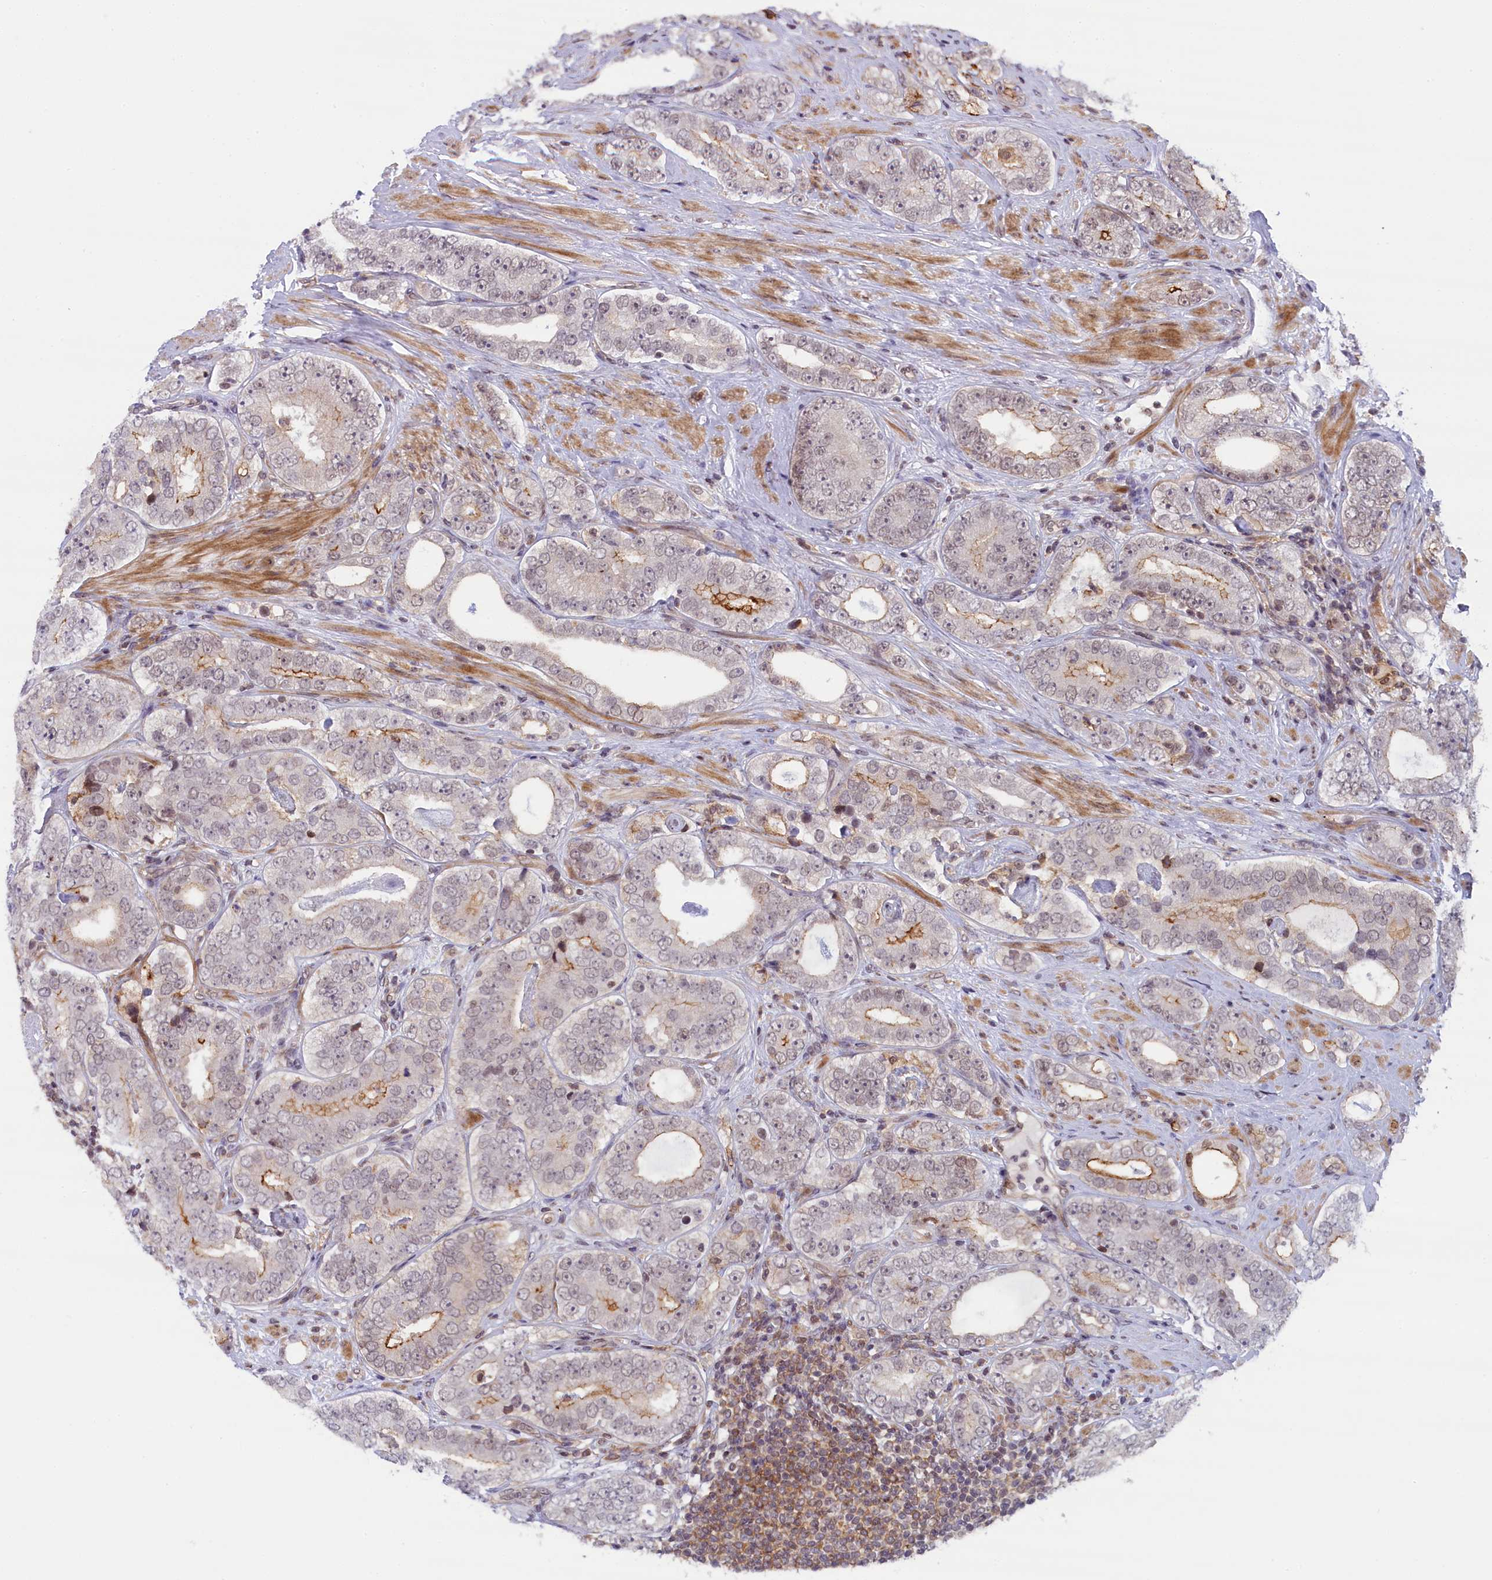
{"staining": {"intensity": "weak", "quantity": "25%-75%", "location": "nuclear"}, "tissue": "prostate cancer", "cell_type": "Tumor cells", "image_type": "cancer", "snomed": [{"axis": "morphology", "description": "Adenocarcinoma, High grade"}, {"axis": "topography", "description": "Prostate"}], "caption": "Prostate cancer (adenocarcinoma (high-grade)) stained with DAB immunohistochemistry (IHC) shows low levels of weak nuclear positivity in about 25%-75% of tumor cells.", "gene": "FCHO1", "patient": {"sex": "male", "age": 56}}